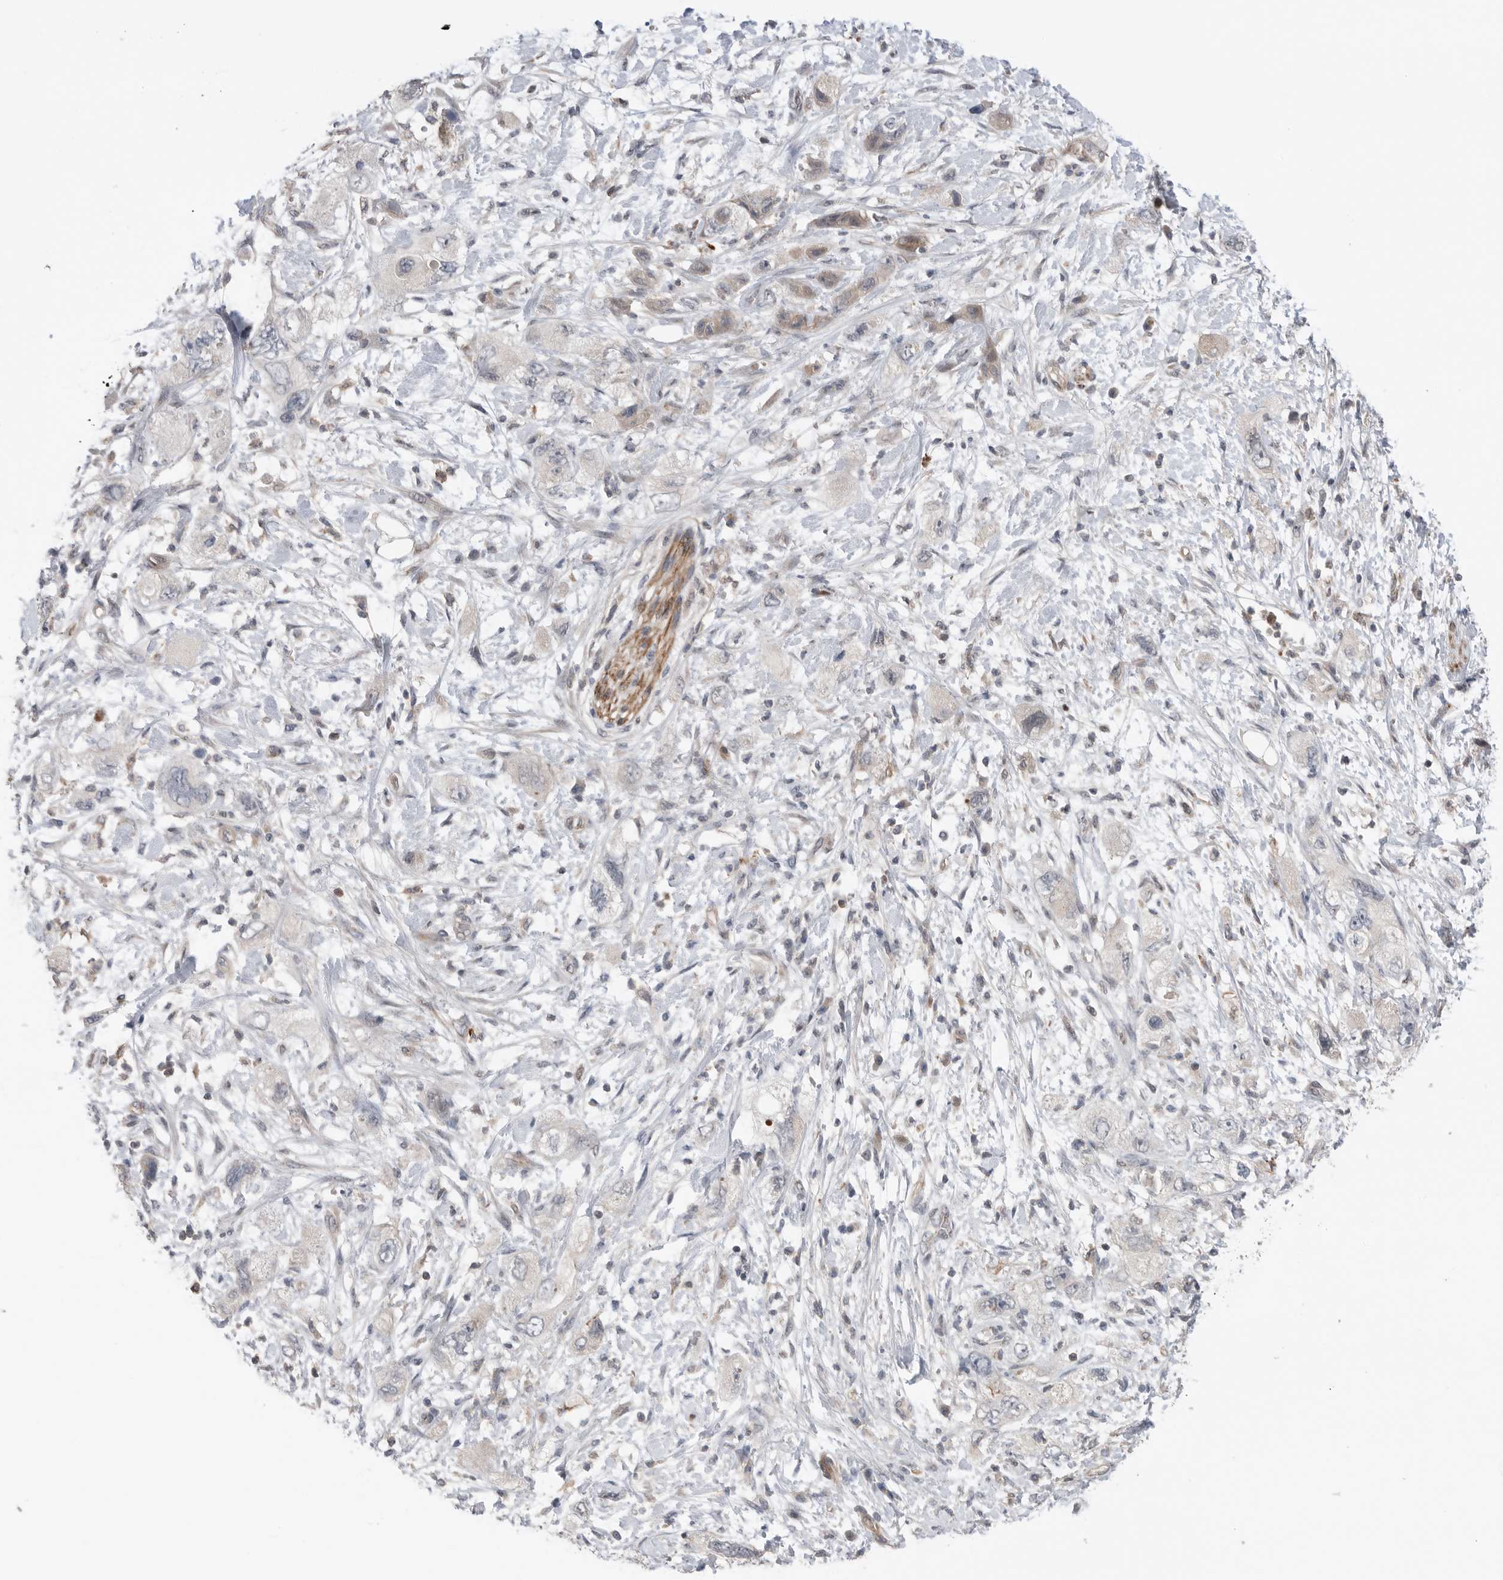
{"staining": {"intensity": "negative", "quantity": "none", "location": "none"}, "tissue": "pancreatic cancer", "cell_type": "Tumor cells", "image_type": "cancer", "snomed": [{"axis": "morphology", "description": "Adenocarcinoma, NOS"}, {"axis": "topography", "description": "Pancreas"}], "caption": "An image of pancreatic adenocarcinoma stained for a protein reveals no brown staining in tumor cells.", "gene": "PEAK1", "patient": {"sex": "female", "age": 73}}